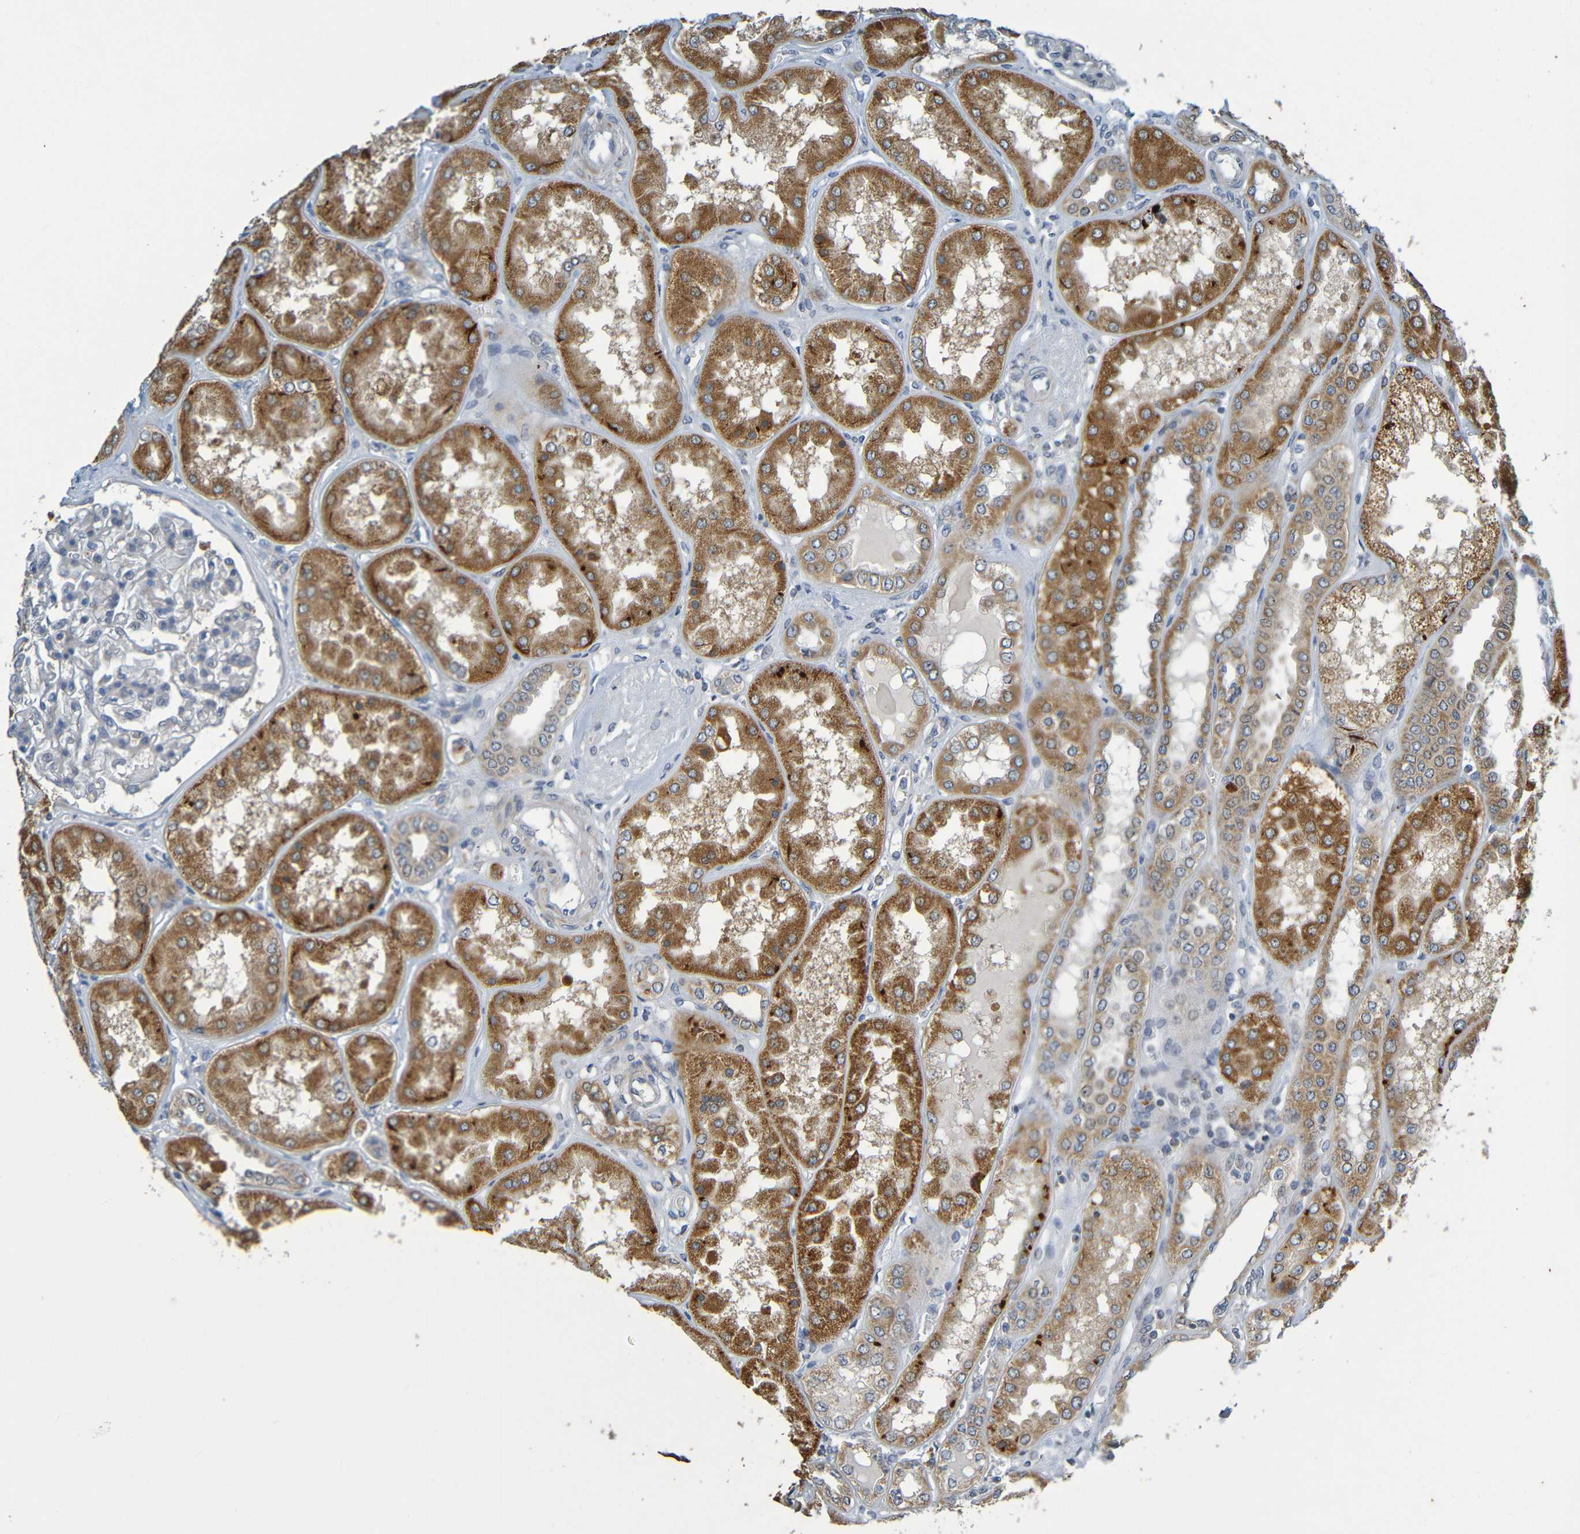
{"staining": {"intensity": "weak", "quantity": "<25%", "location": "cytoplasmic/membranous"}, "tissue": "kidney", "cell_type": "Cells in glomeruli", "image_type": "normal", "snomed": [{"axis": "morphology", "description": "Normal tissue, NOS"}, {"axis": "topography", "description": "Kidney"}], "caption": "Cells in glomeruli show no significant positivity in unremarkable kidney. (Immunohistochemistry (ihc), brightfield microscopy, high magnification).", "gene": "CYP4F2", "patient": {"sex": "female", "age": 56}}